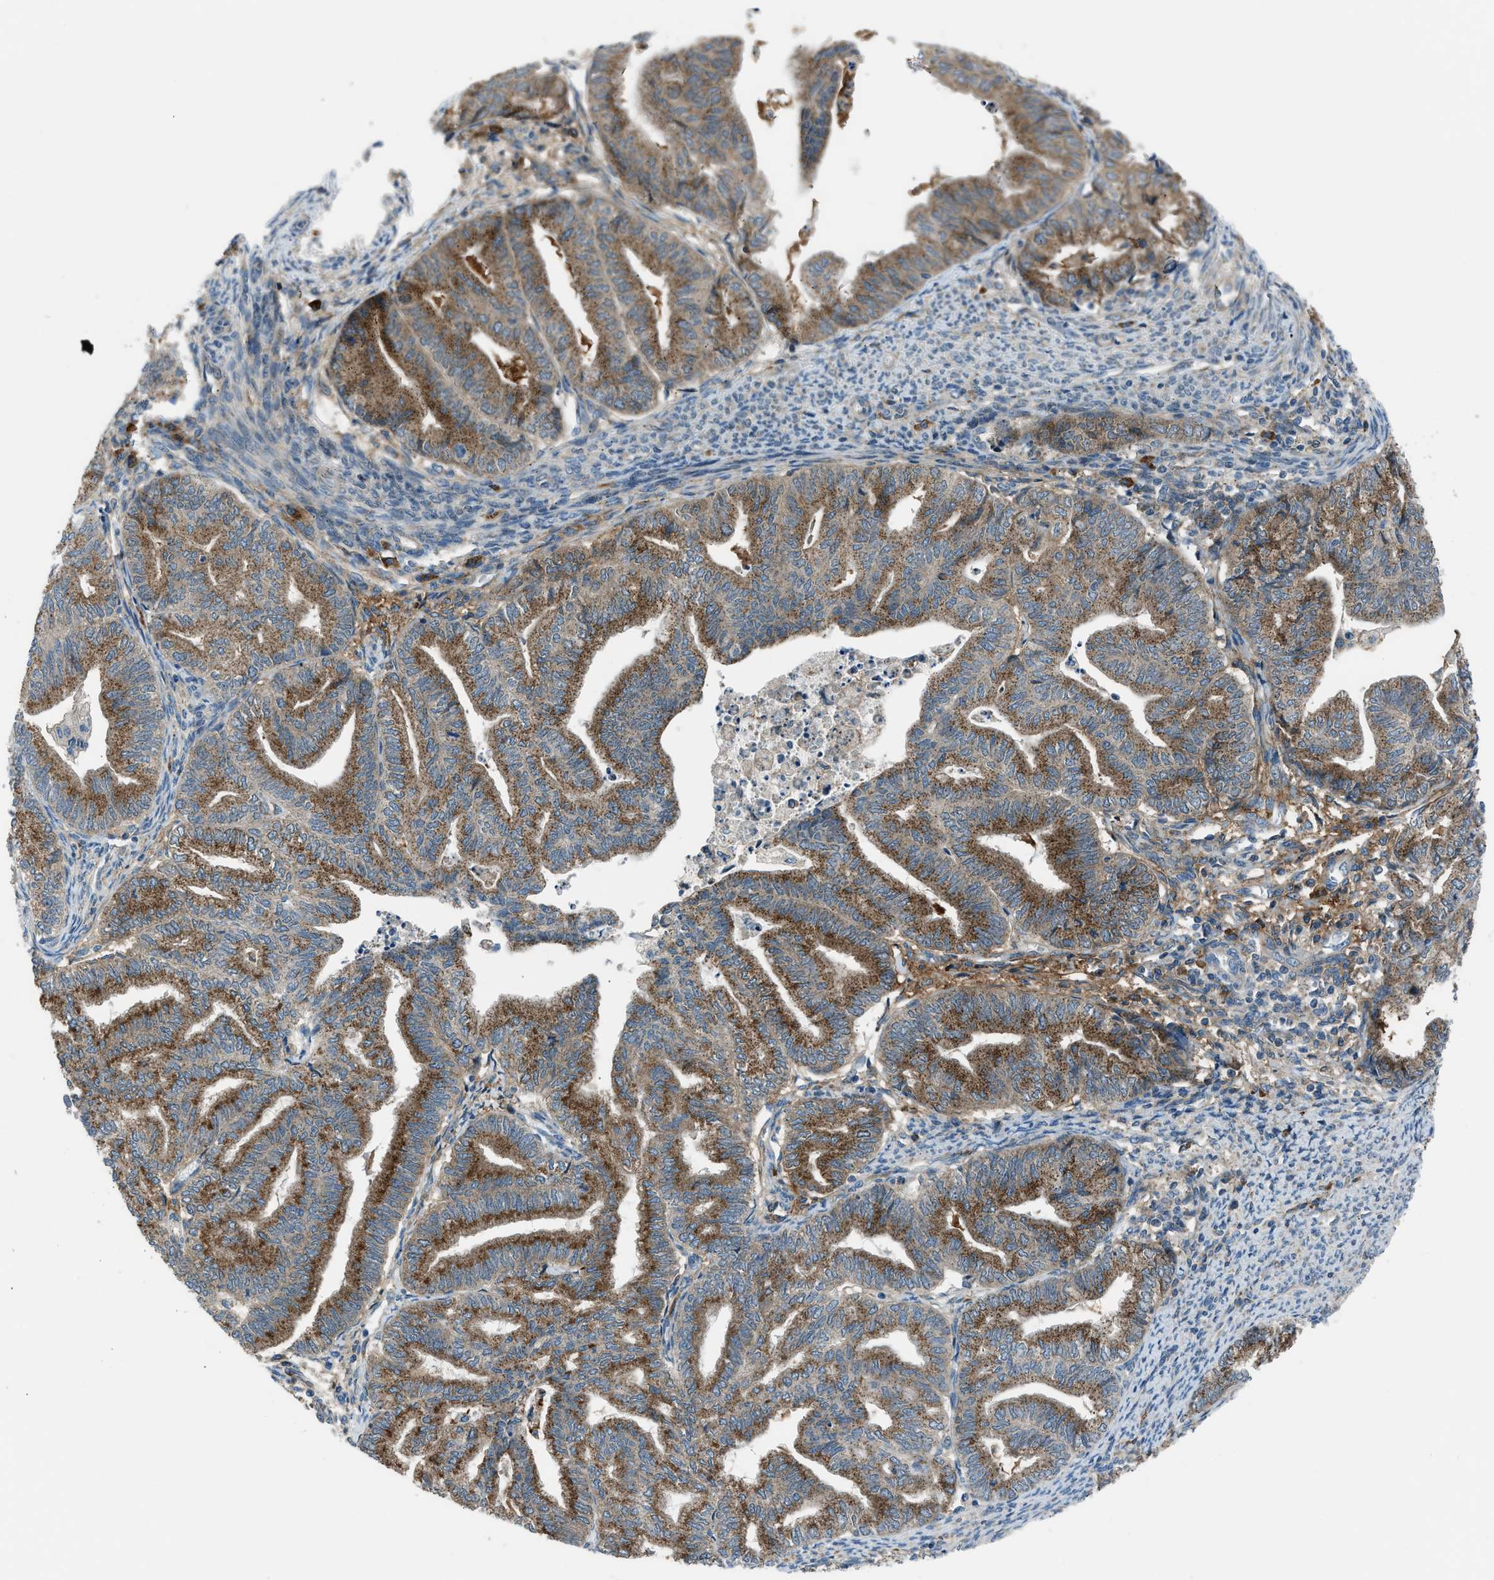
{"staining": {"intensity": "moderate", "quantity": ">75%", "location": "cytoplasmic/membranous"}, "tissue": "endometrial cancer", "cell_type": "Tumor cells", "image_type": "cancer", "snomed": [{"axis": "morphology", "description": "Adenocarcinoma, NOS"}, {"axis": "topography", "description": "Endometrium"}], "caption": "Protein expression analysis of human endometrial cancer reveals moderate cytoplasmic/membranous expression in about >75% of tumor cells. (Brightfield microscopy of DAB IHC at high magnification).", "gene": "EDARADD", "patient": {"sex": "female", "age": 79}}